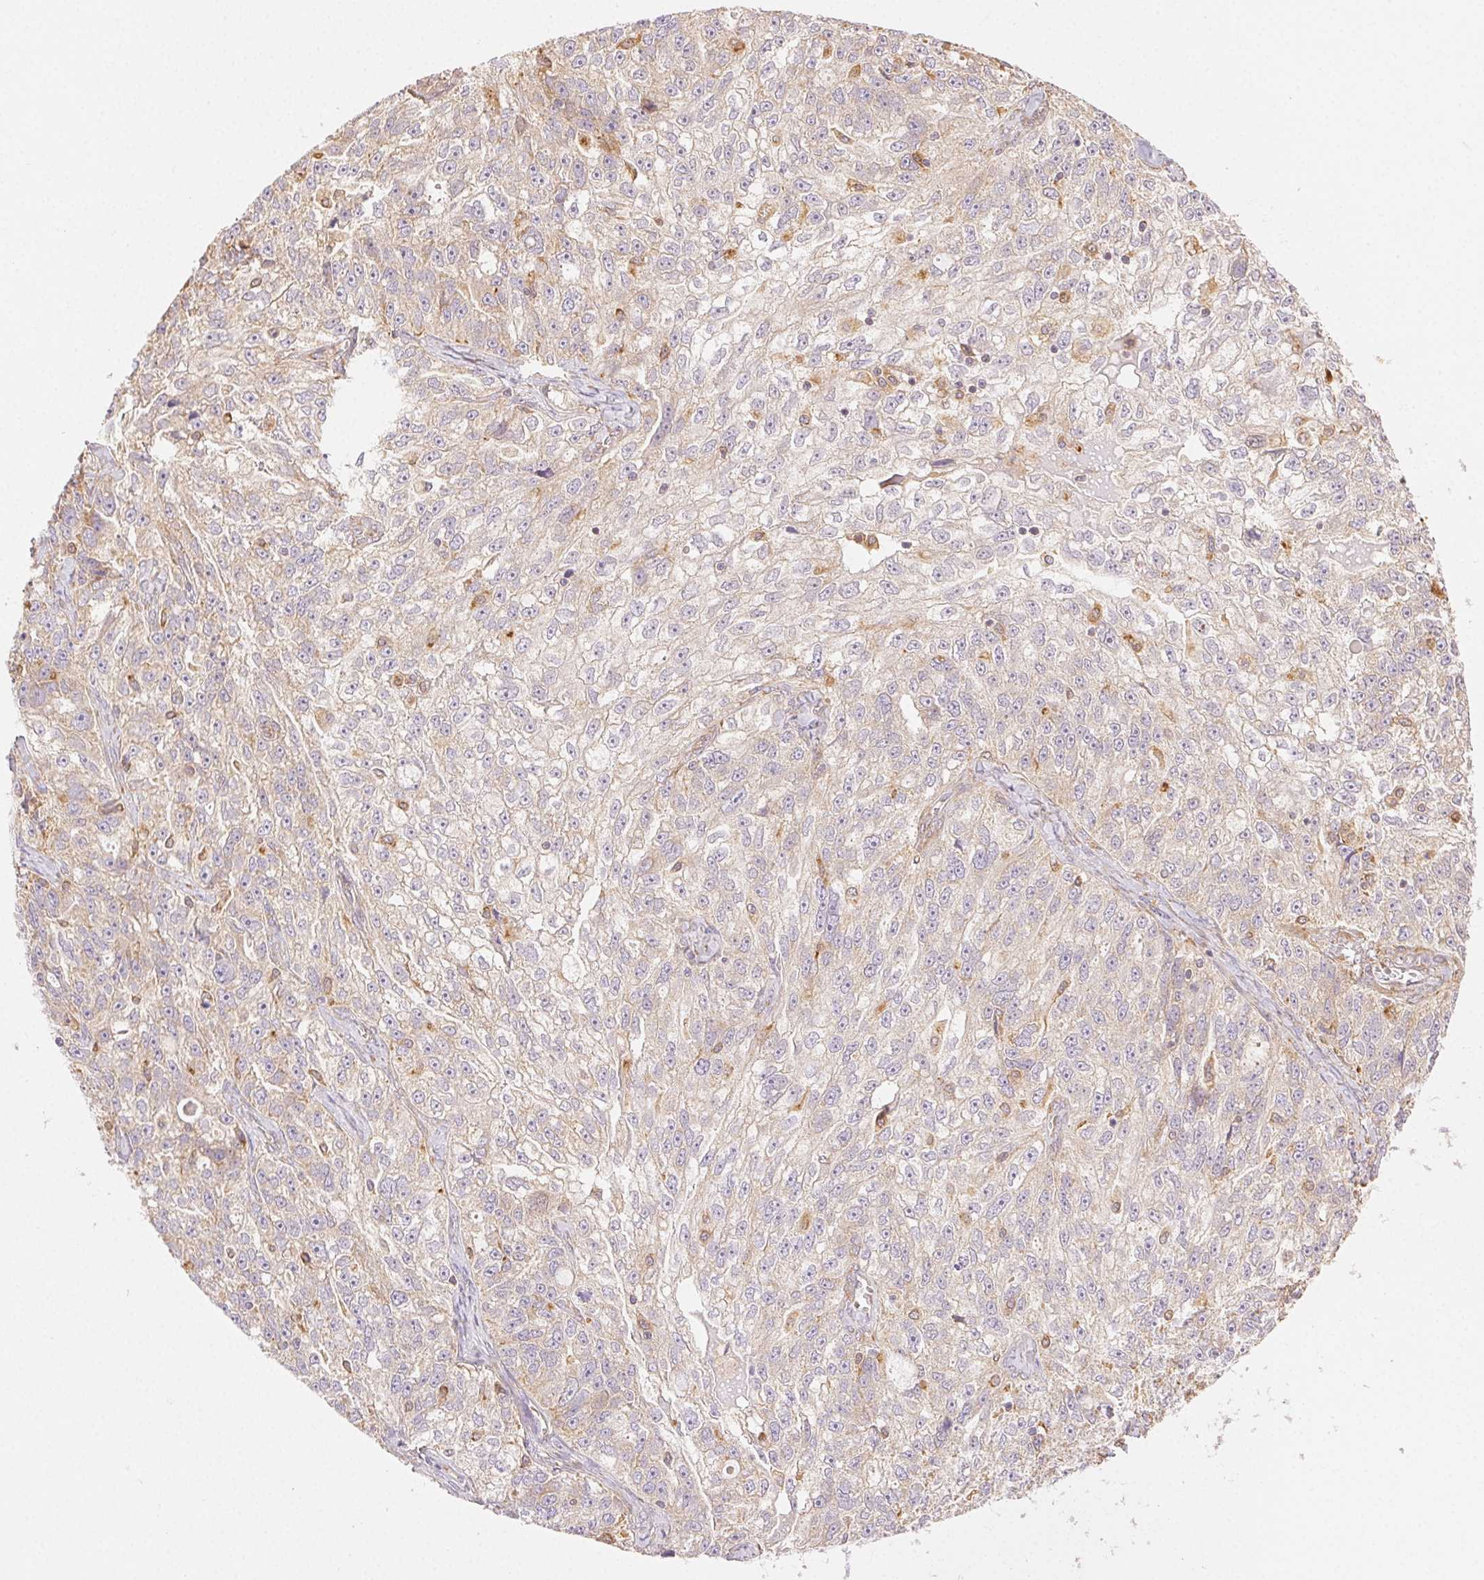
{"staining": {"intensity": "weak", "quantity": ">75%", "location": "cytoplasmic/membranous"}, "tissue": "ovarian cancer", "cell_type": "Tumor cells", "image_type": "cancer", "snomed": [{"axis": "morphology", "description": "Cystadenocarcinoma, serous, NOS"}, {"axis": "topography", "description": "Ovary"}], "caption": "Immunohistochemistry (IHC) staining of ovarian cancer, which shows low levels of weak cytoplasmic/membranous staining in approximately >75% of tumor cells indicating weak cytoplasmic/membranous protein expression. The staining was performed using DAB (3,3'-diaminobenzidine) (brown) for protein detection and nuclei were counterstained in hematoxylin (blue).", "gene": "ENTREP1", "patient": {"sex": "female", "age": 51}}